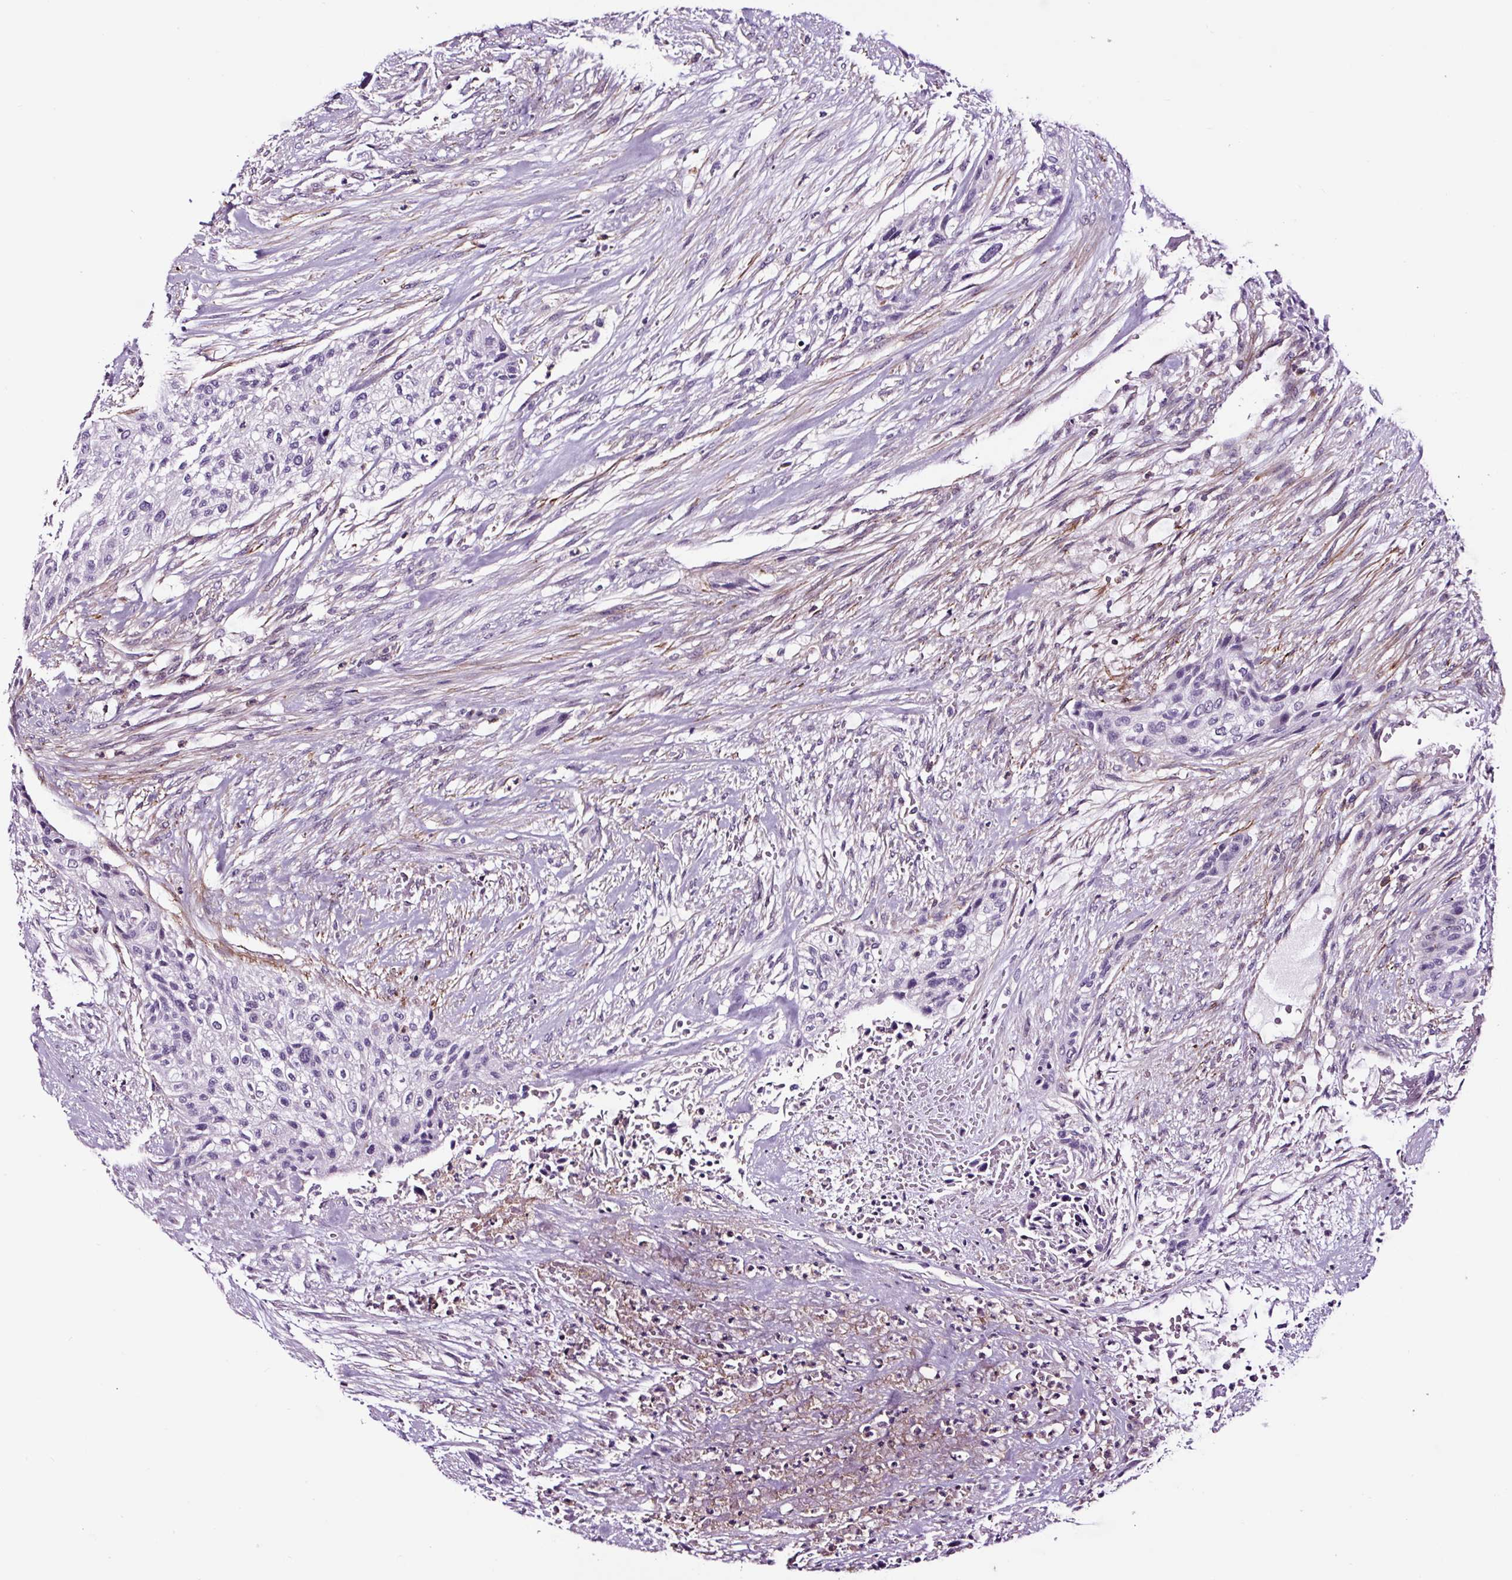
{"staining": {"intensity": "negative", "quantity": "none", "location": "none"}, "tissue": "urothelial cancer", "cell_type": "Tumor cells", "image_type": "cancer", "snomed": [{"axis": "morphology", "description": "Urothelial carcinoma, High grade"}, {"axis": "topography", "description": "Urinary bladder"}], "caption": "This photomicrograph is of urothelial carcinoma (high-grade) stained with IHC to label a protein in brown with the nuclei are counter-stained blue. There is no expression in tumor cells.", "gene": "TAFA3", "patient": {"sex": "male", "age": 35}}